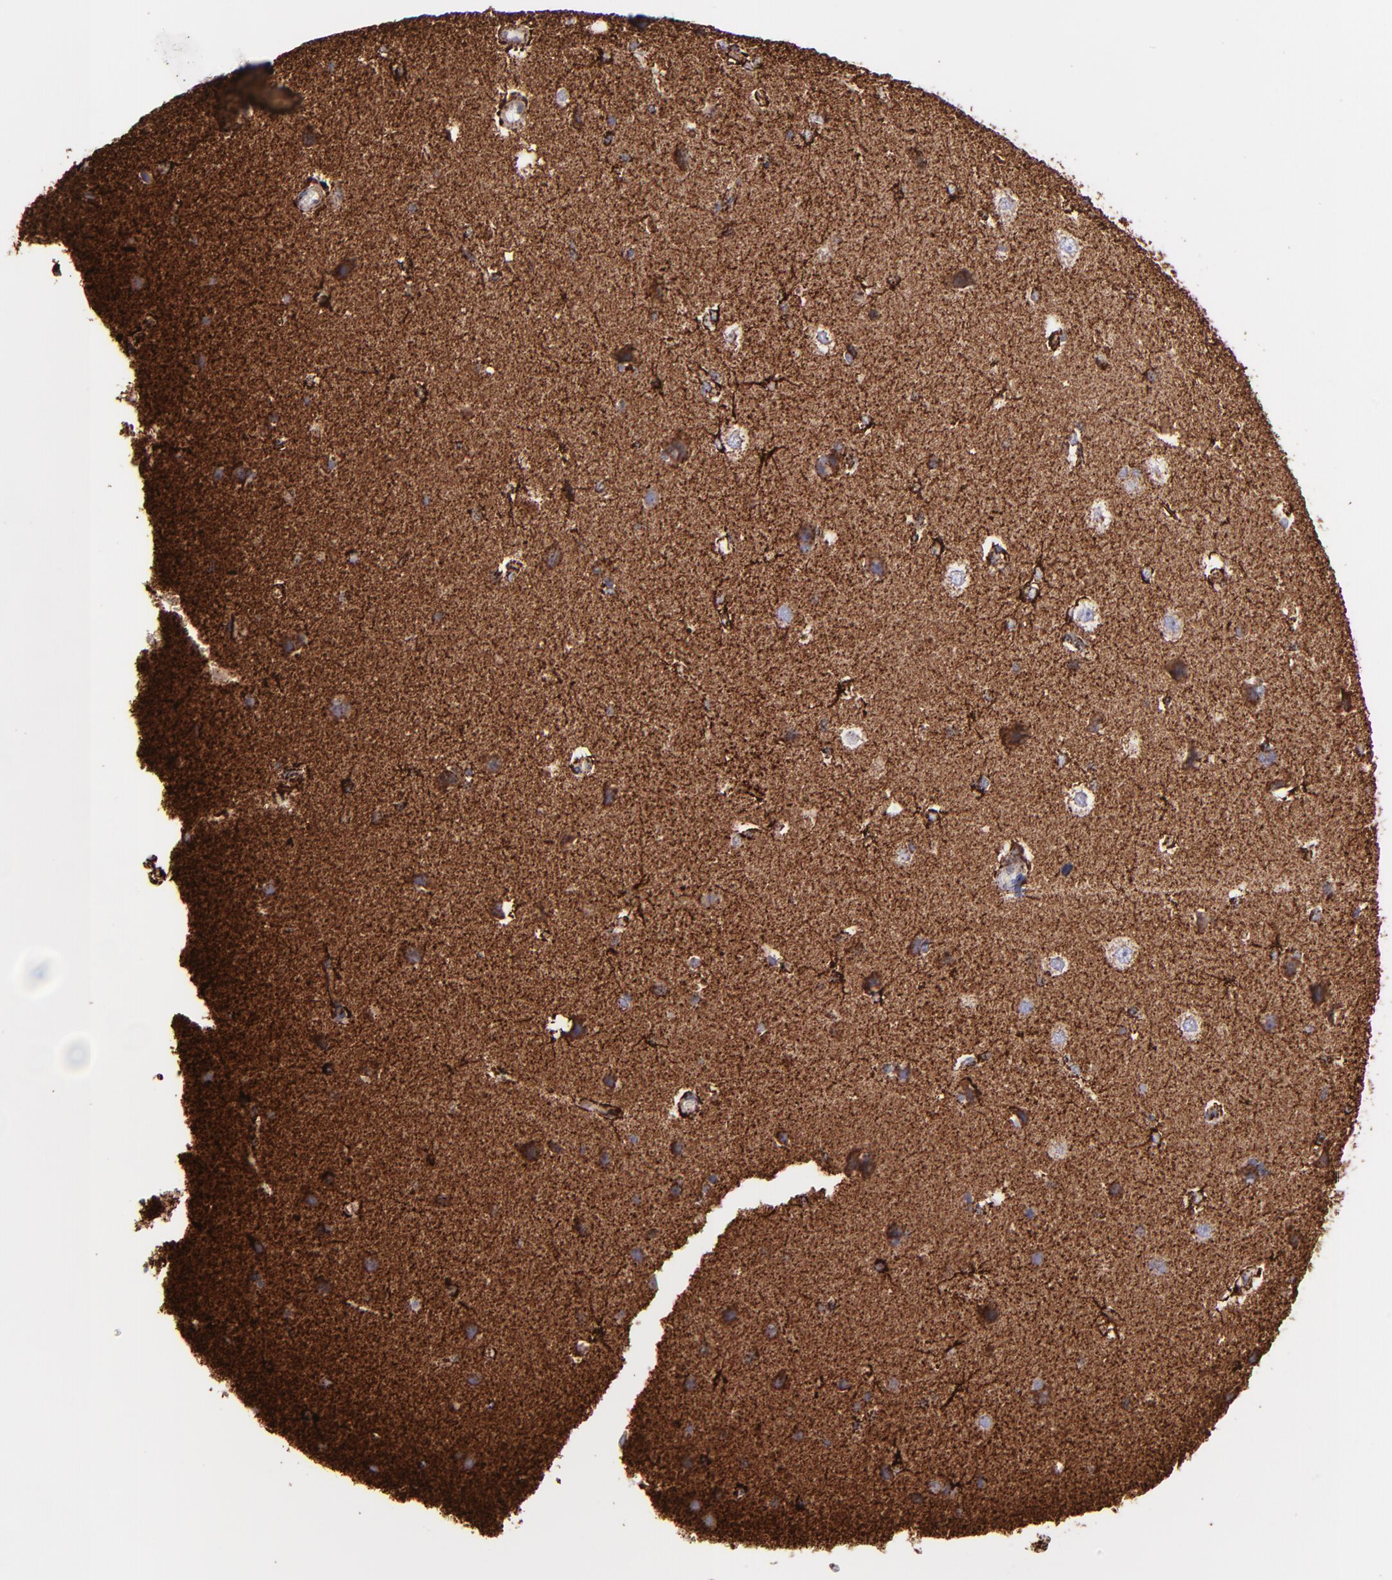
{"staining": {"intensity": "strong", "quantity": "25%-75%", "location": "cytoplasmic/membranous"}, "tissue": "cerebral cortex", "cell_type": "Endothelial cells", "image_type": "normal", "snomed": [{"axis": "morphology", "description": "Normal tissue, NOS"}, {"axis": "topography", "description": "Cerebral cortex"}], "caption": "Brown immunohistochemical staining in normal human cerebral cortex reveals strong cytoplasmic/membranous positivity in approximately 25%-75% of endothelial cells.", "gene": "MAOB", "patient": {"sex": "female", "age": 45}}